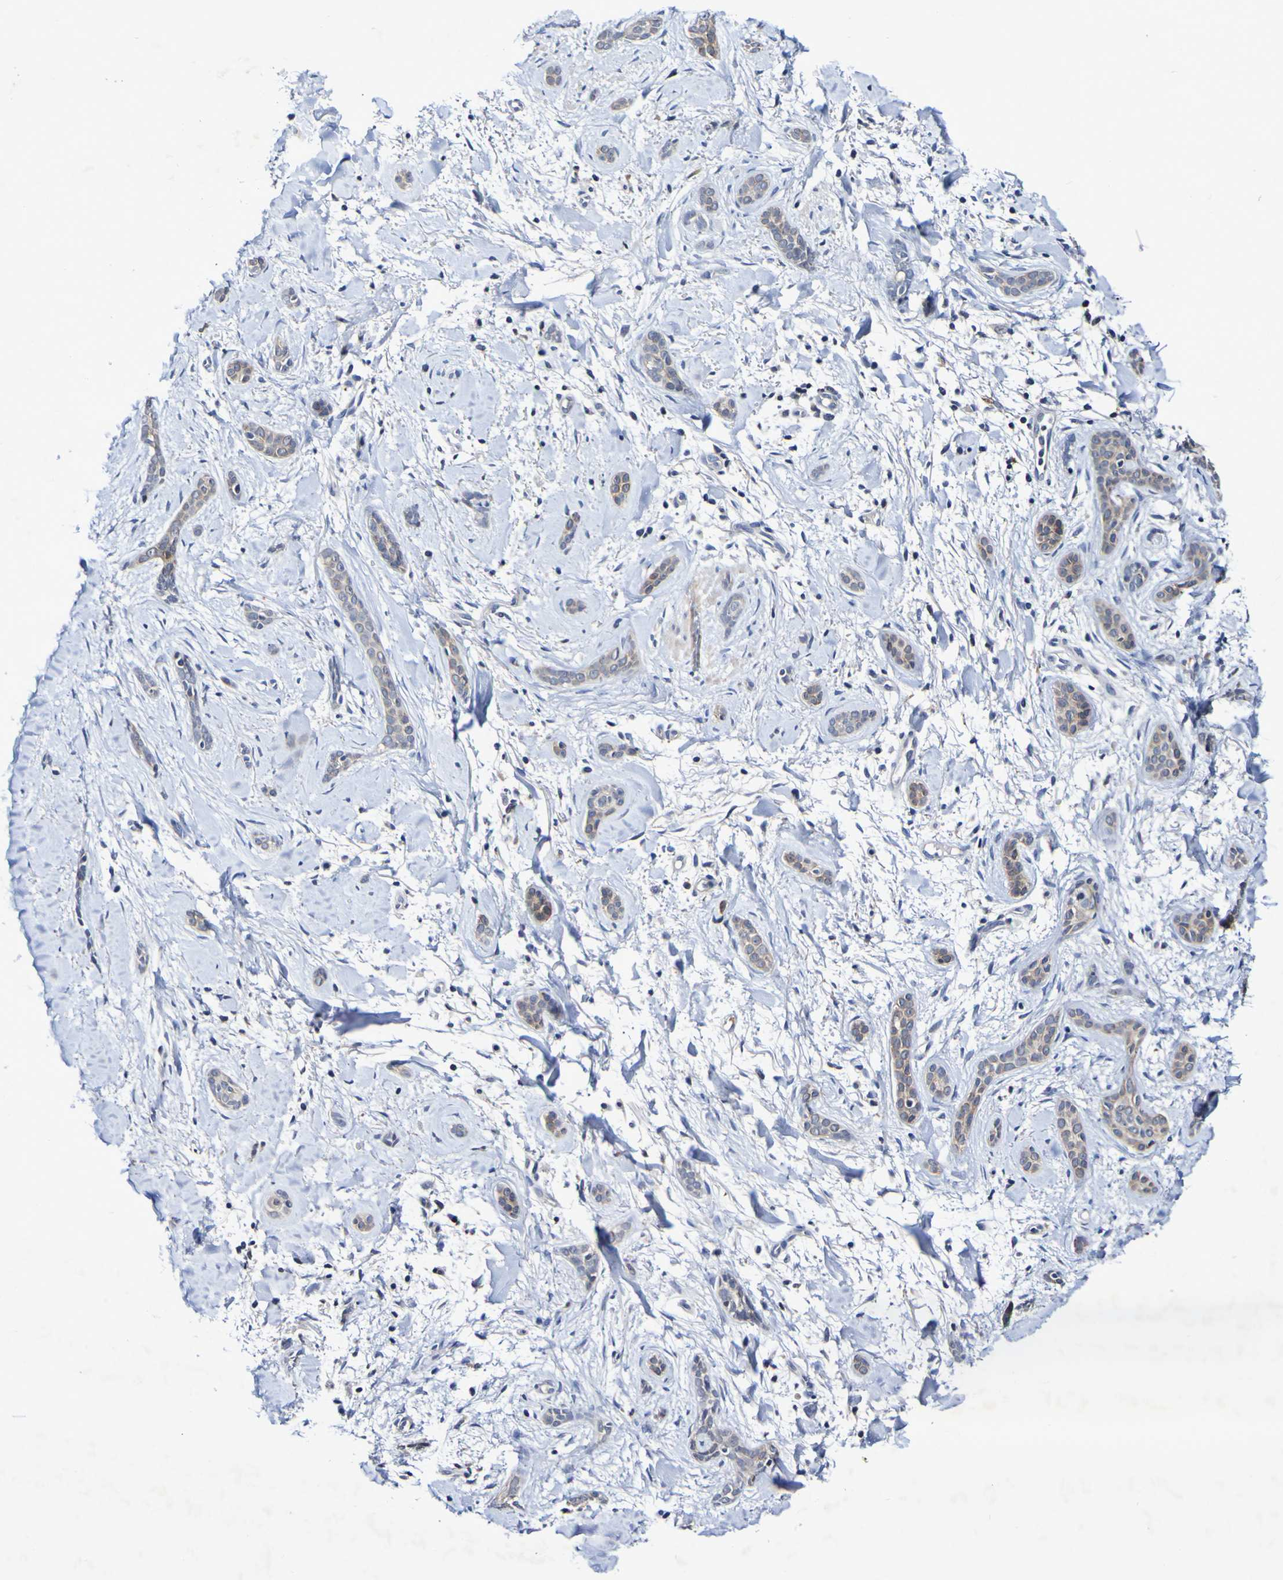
{"staining": {"intensity": "weak", "quantity": ">75%", "location": "cytoplasmic/membranous"}, "tissue": "skin cancer", "cell_type": "Tumor cells", "image_type": "cancer", "snomed": [{"axis": "morphology", "description": "Basal cell carcinoma"}, {"axis": "morphology", "description": "Adnexal tumor, benign"}, {"axis": "topography", "description": "Skin"}], "caption": "Protein staining of skin benign adnexal tumor tissue reveals weak cytoplasmic/membranous positivity in approximately >75% of tumor cells.", "gene": "PTP4A2", "patient": {"sex": "female", "age": 42}}